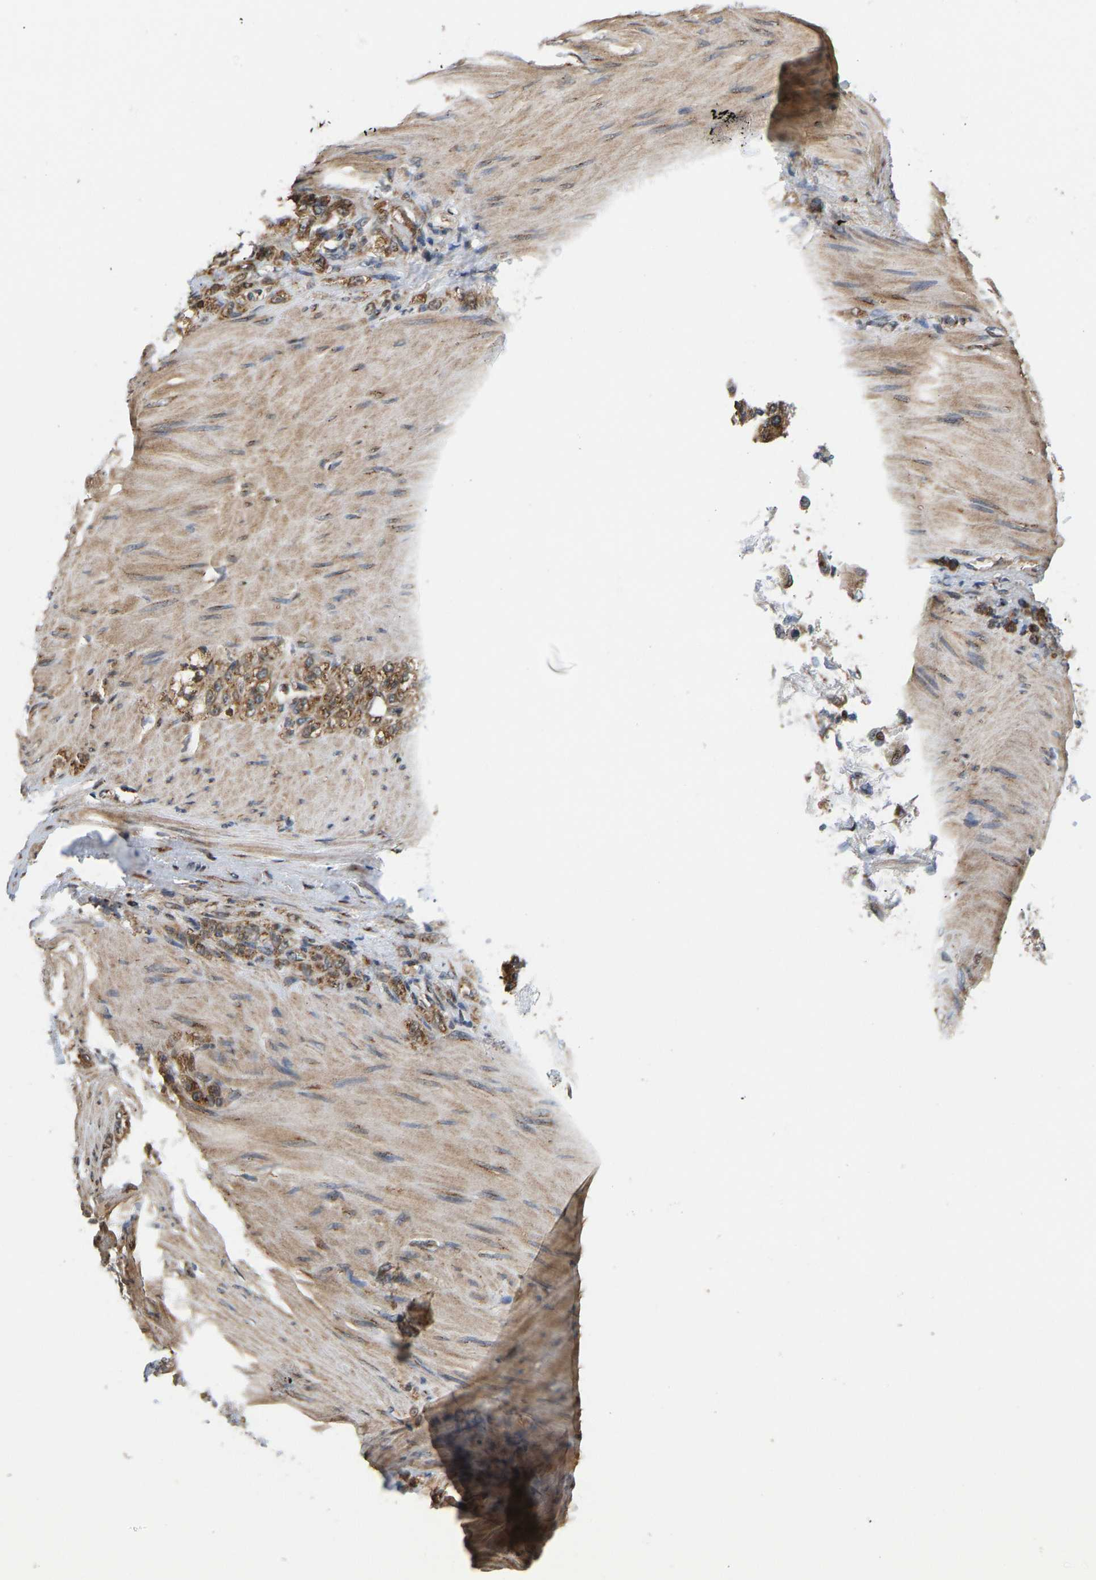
{"staining": {"intensity": "moderate", "quantity": ">75%", "location": "cytoplasmic/membranous"}, "tissue": "stomach cancer", "cell_type": "Tumor cells", "image_type": "cancer", "snomed": [{"axis": "morphology", "description": "Normal tissue, NOS"}, {"axis": "morphology", "description": "Adenocarcinoma, NOS"}, {"axis": "topography", "description": "Stomach"}], "caption": "Stomach cancer stained with a protein marker reveals moderate staining in tumor cells.", "gene": "YIPF4", "patient": {"sex": "male", "age": 82}}